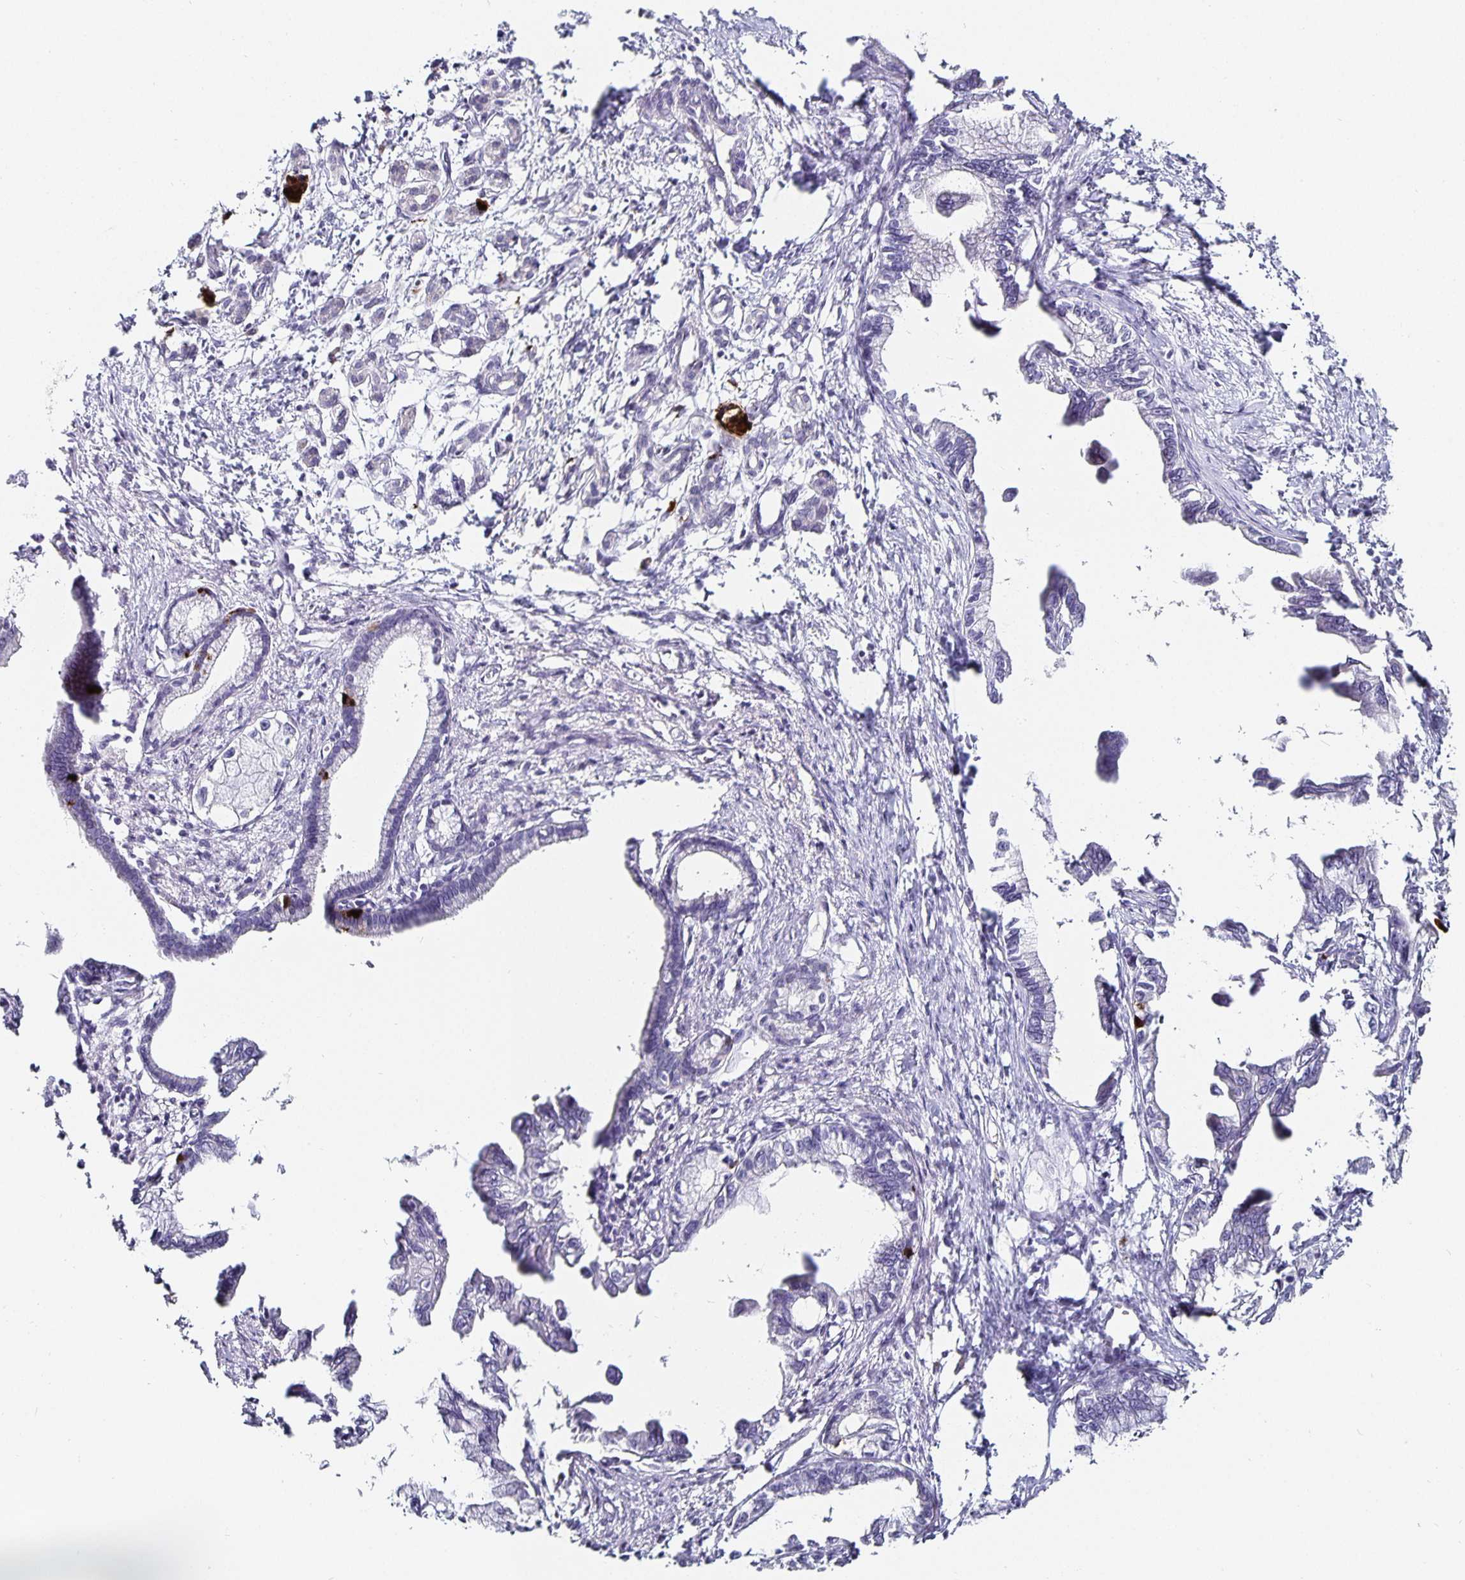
{"staining": {"intensity": "negative", "quantity": "none", "location": "none"}, "tissue": "pancreatic cancer", "cell_type": "Tumor cells", "image_type": "cancer", "snomed": [{"axis": "morphology", "description": "Adenocarcinoma, NOS"}, {"axis": "topography", "description": "Pancreas"}], "caption": "Immunohistochemistry (IHC) of human pancreatic cancer (adenocarcinoma) shows no expression in tumor cells.", "gene": "CHGA", "patient": {"sex": "male", "age": 61}}